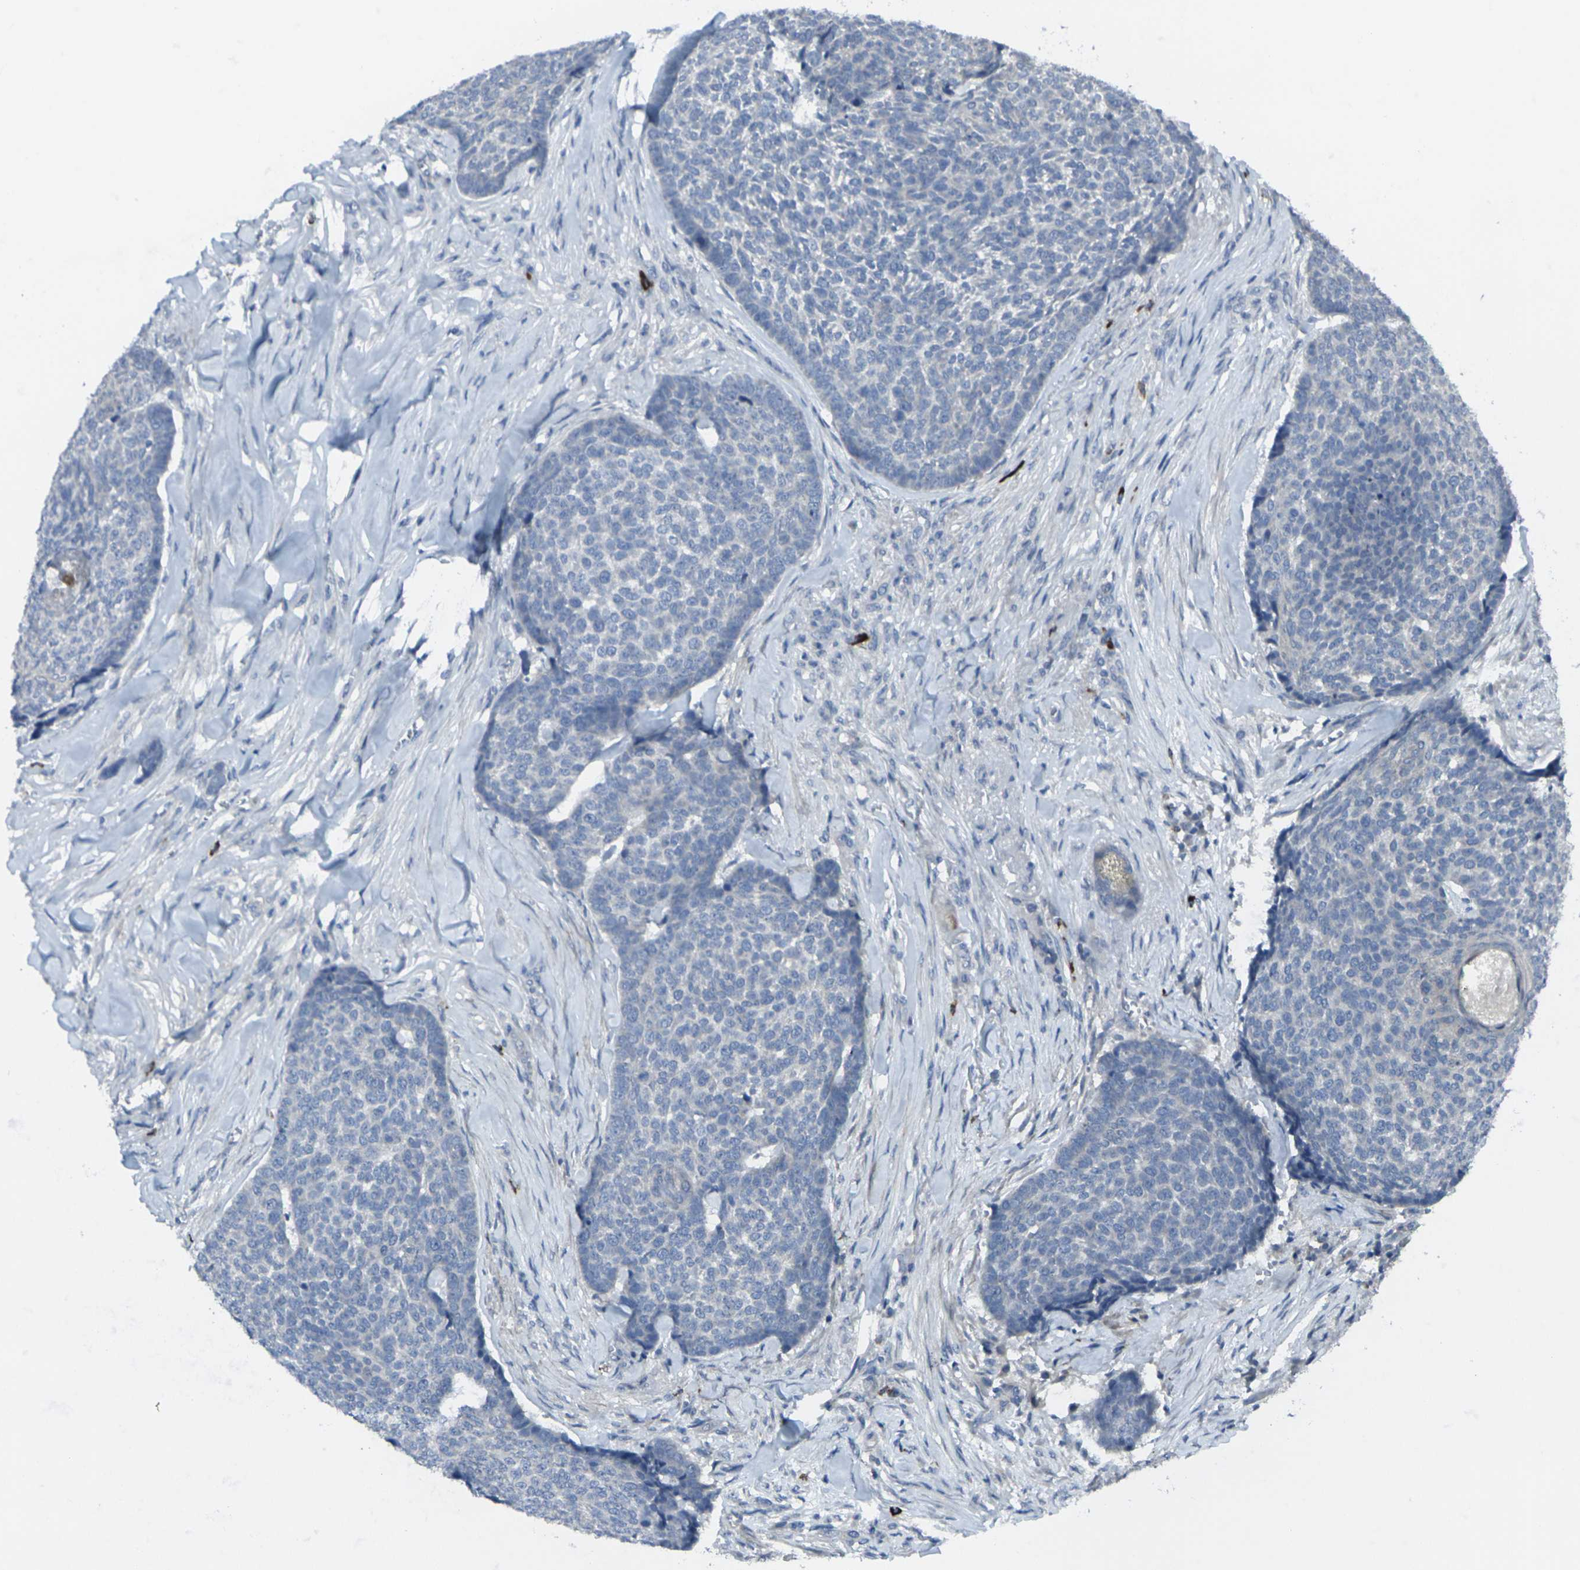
{"staining": {"intensity": "negative", "quantity": "none", "location": "none"}, "tissue": "skin cancer", "cell_type": "Tumor cells", "image_type": "cancer", "snomed": [{"axis": "morphology", "description": "Basal cell carcinoma"}, {"axis": "topography", "description": "Skin"}], "caption": "Immunohistochemical staining of human basal cell carcinoma (skin) exhibits no significant expression in tumor cells. (Immunohistochemistry (ihc), brightfield microscopy, high magnification).", "gene": "CCR10", "patient": {"sex": "male", "age": 84}}